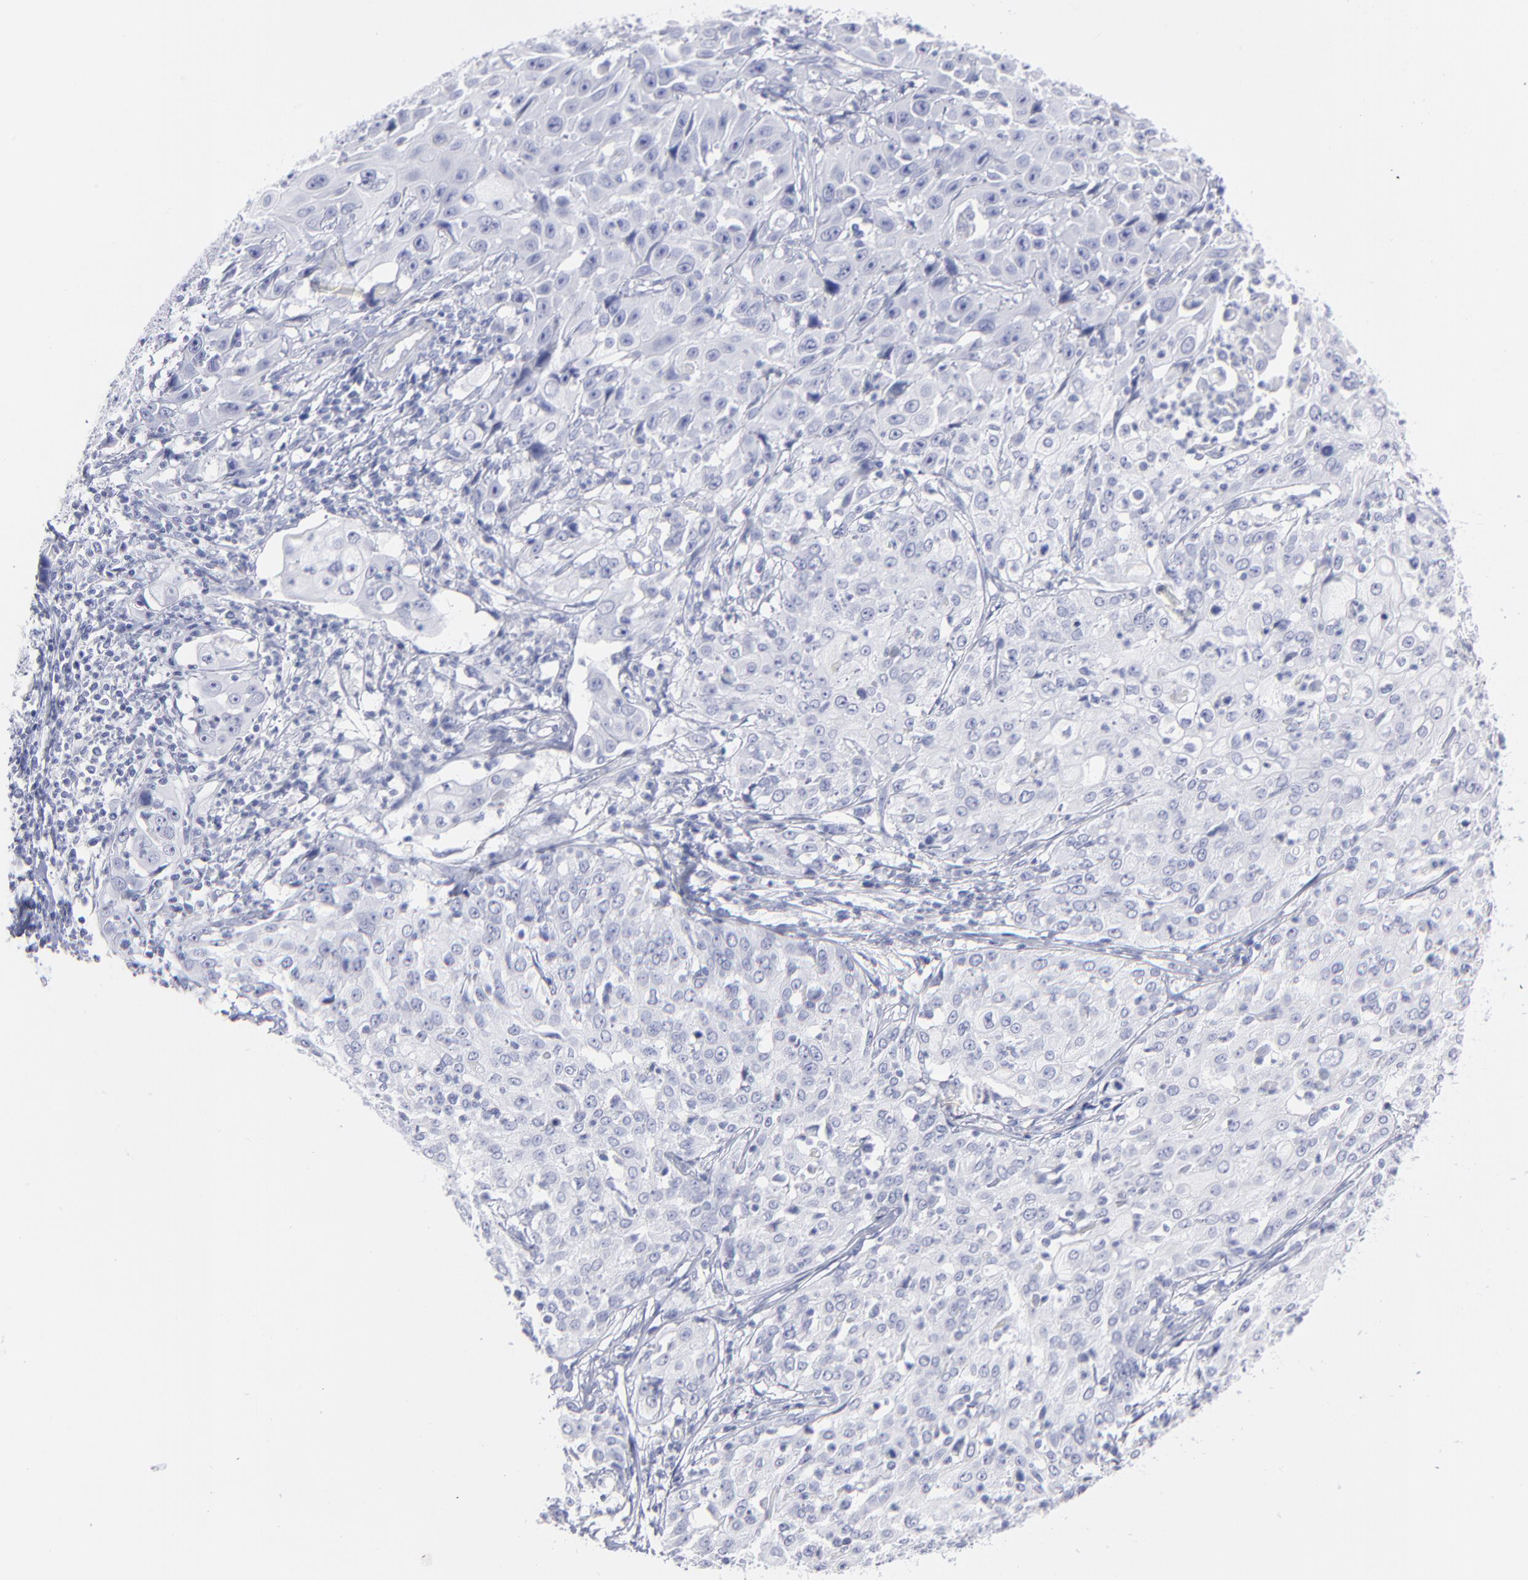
{"staining": {"intensity": "negative", "quantity": "none", "location": "none"}, "tissue": "cervical cancer", "cell_type": "Tumor cells", "image_type": "cancer", "snomed": [{"axis": "morphology", "description": "Squamous cell carcinoma, NOS"}, {"axis": "topography", "description": "Cervix"}], "caption": "Tumor cells are negative for protein expression in human cervical cancer (squamous cell carcinoma). The staining is performed using DAB brown chromogen with nuclei counter-stained in using hematoxylin.", "gene": "F13B", "patient": {"sex": "female", "age": 39}}